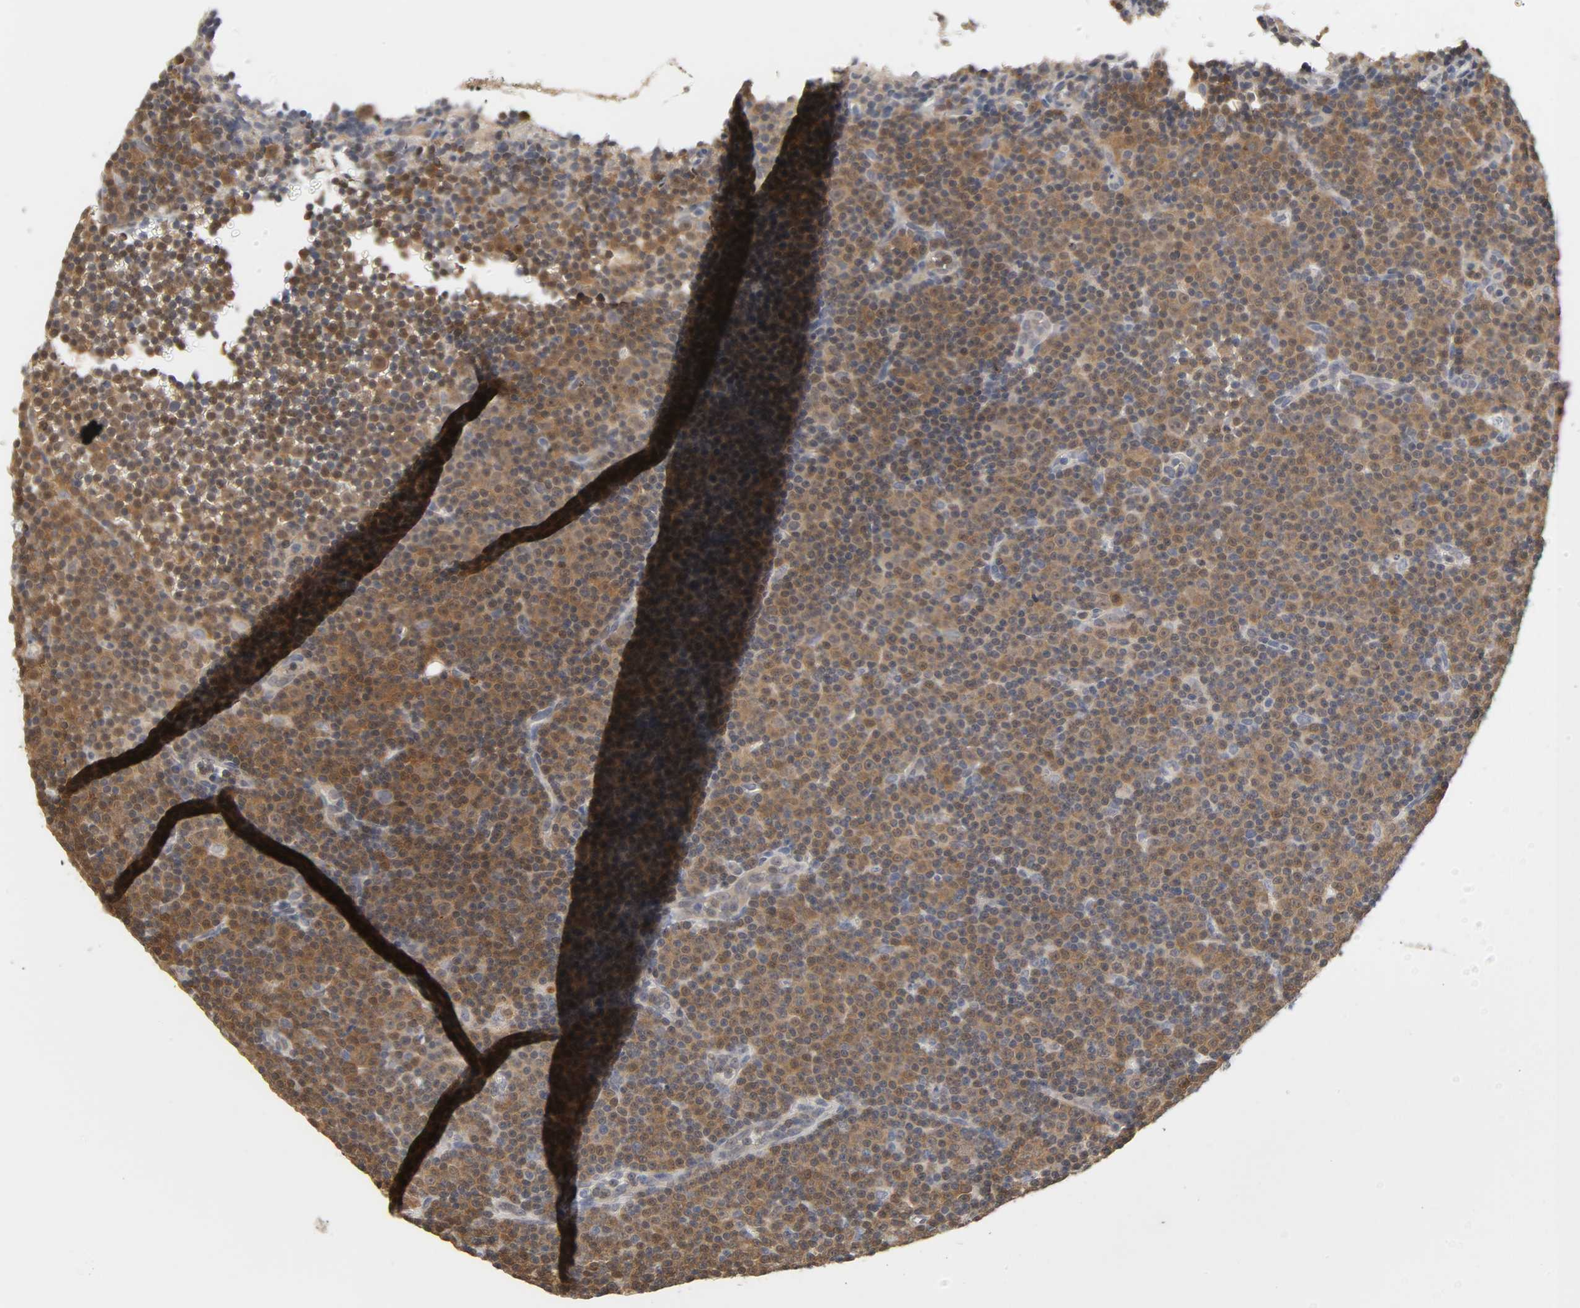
{"staining": {"intensity": "moderate", "quantity": ">75%", "location": "cytoplasmic/membranous"}, "tissue": "lymphoma", "cell_type": "Tumor cells", "image_type": "cancer", "snomed": [{"axis": "morphology", "description": "Malignant lymphoma, non-Hodgkin's type, Low grade"}, {"axis": "topography", "description": "Lymph node"}], "caption": "DAB immunohistochemical staining of lymphoma displays moderate cytoplasmic/membranous protein expression in about >75% of tumor cells.", "gene": "MIF", "patient": {"sex": "female", "age": 67}}